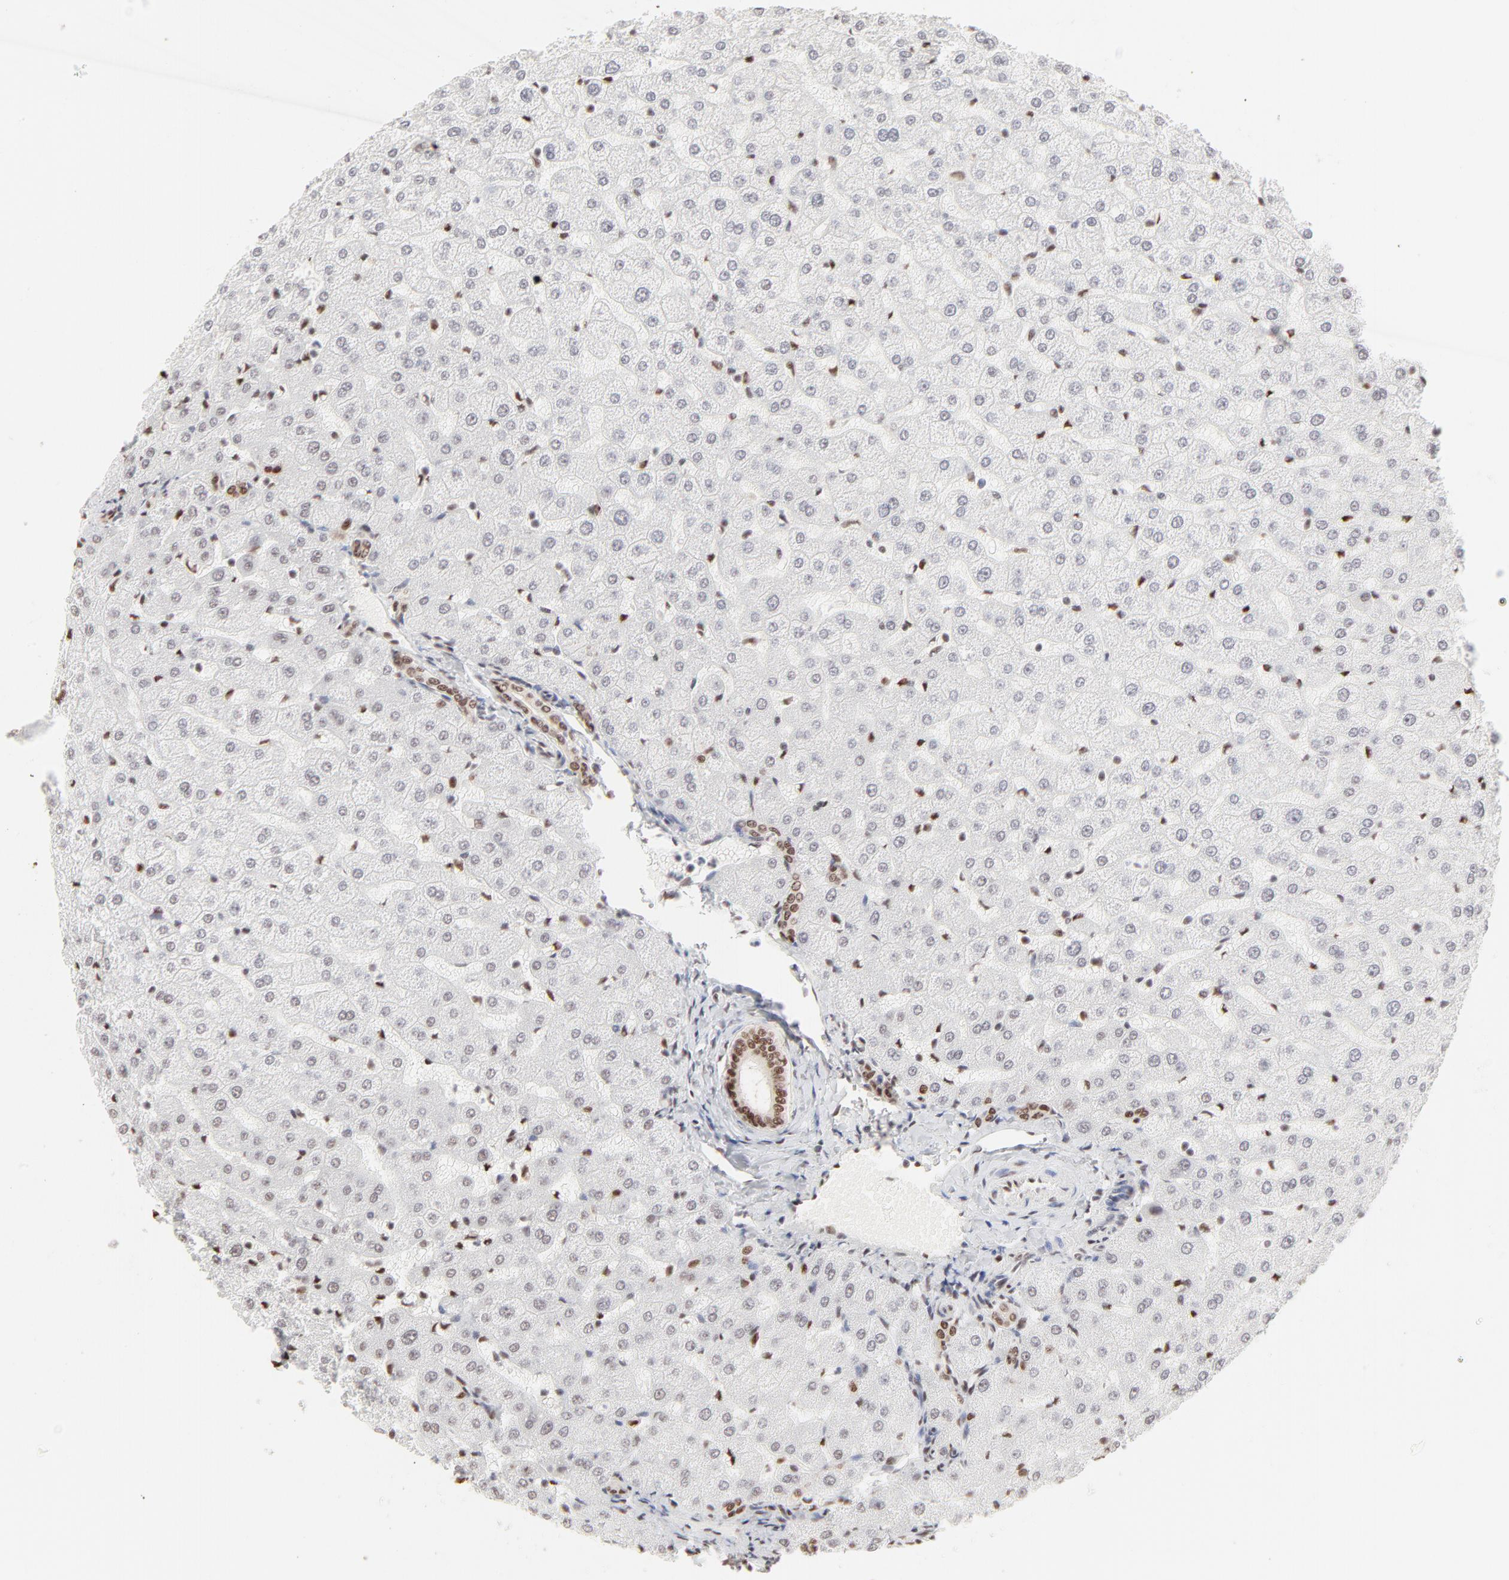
{"staining": {"intensity": "moderate", "quantity": ">75%", "location": "nuclear"}, "tissue": "liver", "cell_type": "Cholangiocytes", "image_type": "normal", "snomed": [{"axis": "morphology", "description": "Normal tissue, NOS"}, {"axis": "morphology", "description": "Fibrosis, NOS"}, {"axis": "topography", "description": "Liver"}], "caption": "This micrograph displays IHC staining of unremarkable liver, with medium moderate nuclear positivity in about >75% of cholangiocytes.", "gene": "TARDBP", "patient": {"sex": "female", "age": 29}}